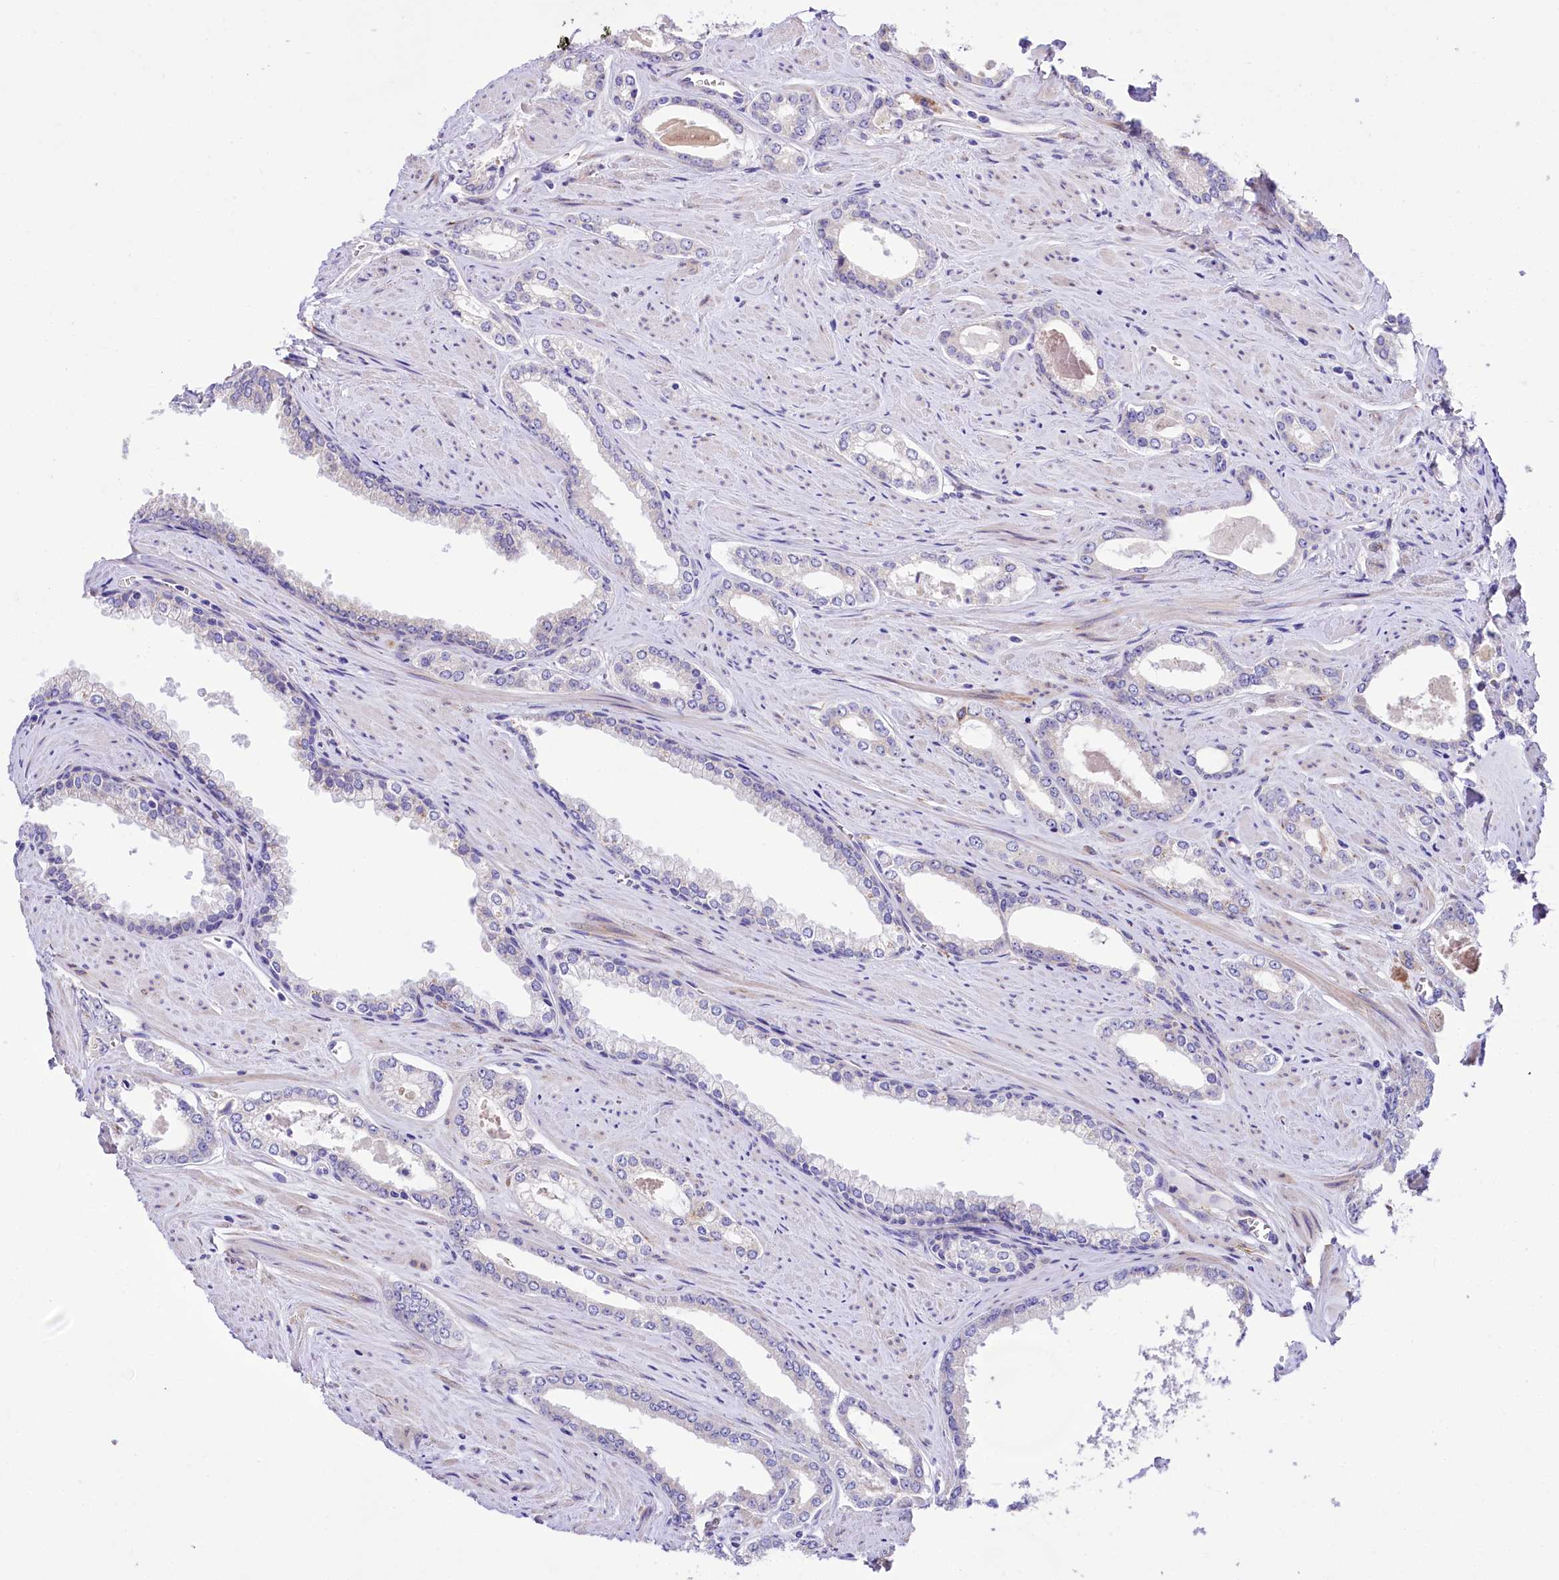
{"staining": {"intensity": "negative", "quantity": "none", "location": "none"}, "tissue": "prostate cancer", "cell_type": "Tumor cells", "image_type": "cancer", "snomed": [{"axis": "morphology", "description": "Adenocarcinoma, Low grade"}, {"axis": "topography", "description": "Prostate and seminal vesicle, NOS"}], "caption": "The photomicrograph exhibits no significant expression in tumor cells of prostate adenocarcinoma (low-grade). The staining is performed using DAB brown chromogen with nuclei counter-stained in using hematoxylin.", "gene": "A2ML1", "patient": {"sex": "male", "age": 60}}